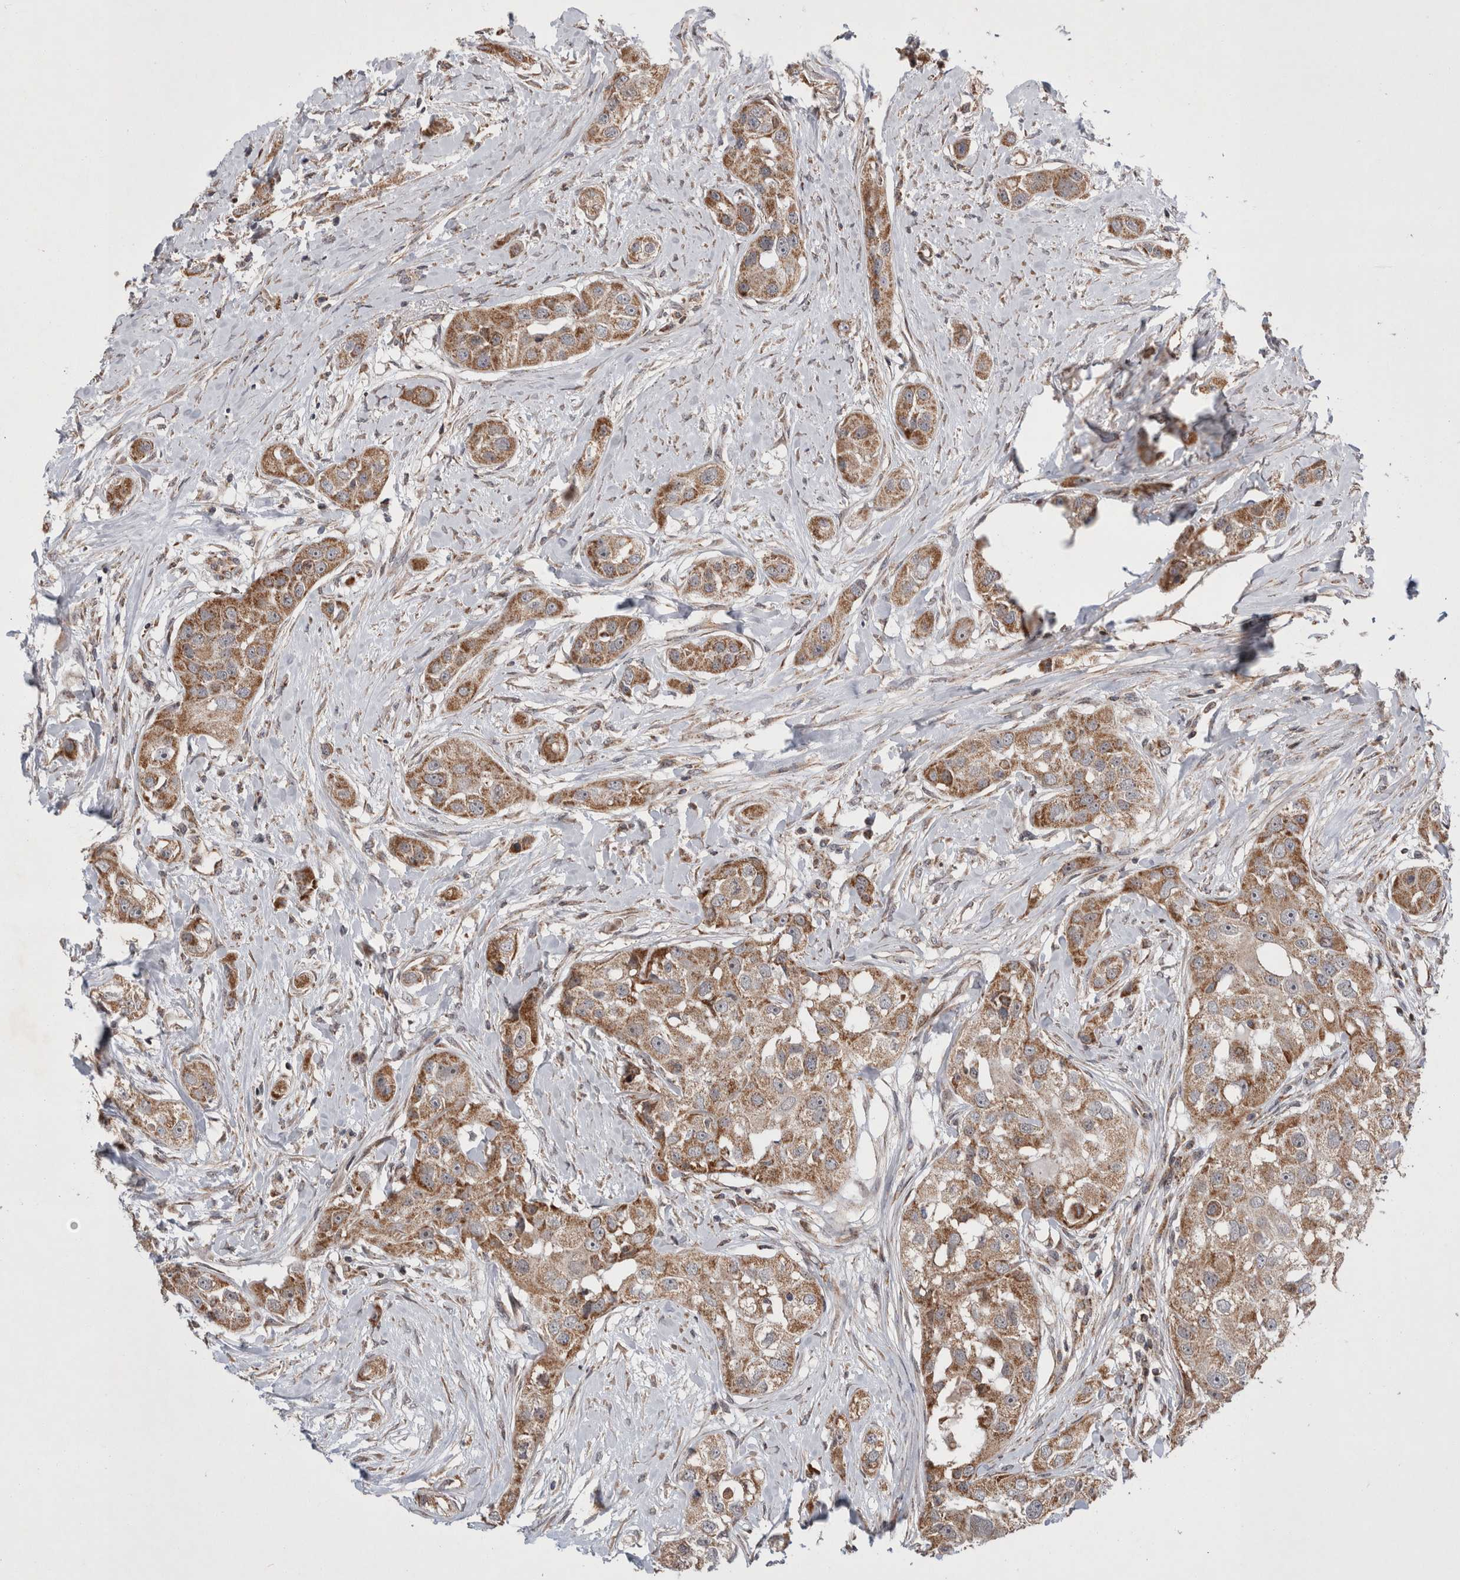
{"staining": {"intensity": "moderate", "quantity": ">75%", "location": "cytoplasmic/membranous"}, "tissue": "head and neck cancer", "cell_type": "Tumor cells", "image_type": "cancer", "snomed": [{"axis": "morphology", "description": "Normal tissue, NOS"}, {"axis": "morphology", "description": "Squamous cell carcinoma, NOS"}, {"axis": "topography", "description": "Skeletal muscle"}, {"axis": "topography", "description": "Head-Neck"}], "caption": "Immunohistochemical staining of human head and neck squamous cell carcinoma shows moderate cytoplasmic/membranous protein staining in approximately >75% of tumor cells.", "gene": "MRPL37", "patient": {"sex": "male", "age": 51}}